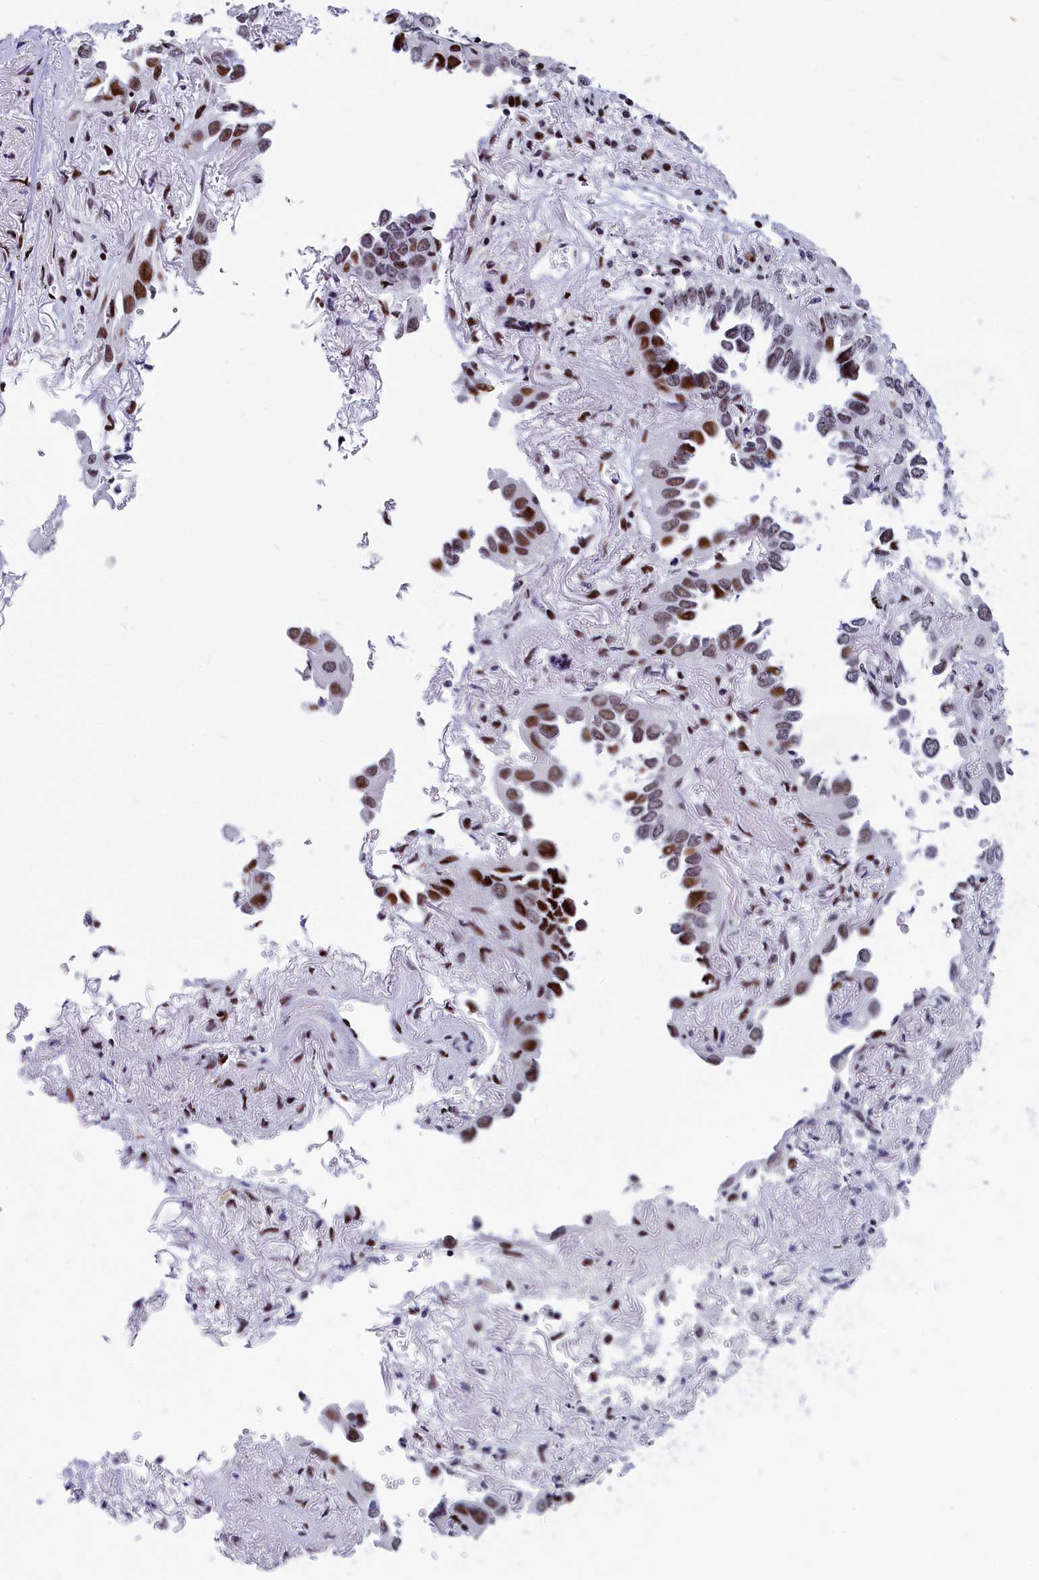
{"staining": {"intensity": "moderate", "quantity": ">75%", "location": "nuclear"}, "tissue": "lung cancer", "cell_type": "Tumor cells", "image_type": "cancer", "snomed": [{"axis": "morphology", "description": "Adenocarcinoma, NOS"}, {"axis": "topography", "description": "Lung"}], "caption": "There is medium levels of moderate nuclear positivity in tumor cells of lung cancer (adenocarcinoma), as demonstrated by immunohistochemical staining (brown color).", "gene": "NSA2", "patient": {"sex": "female", "age": 76}}